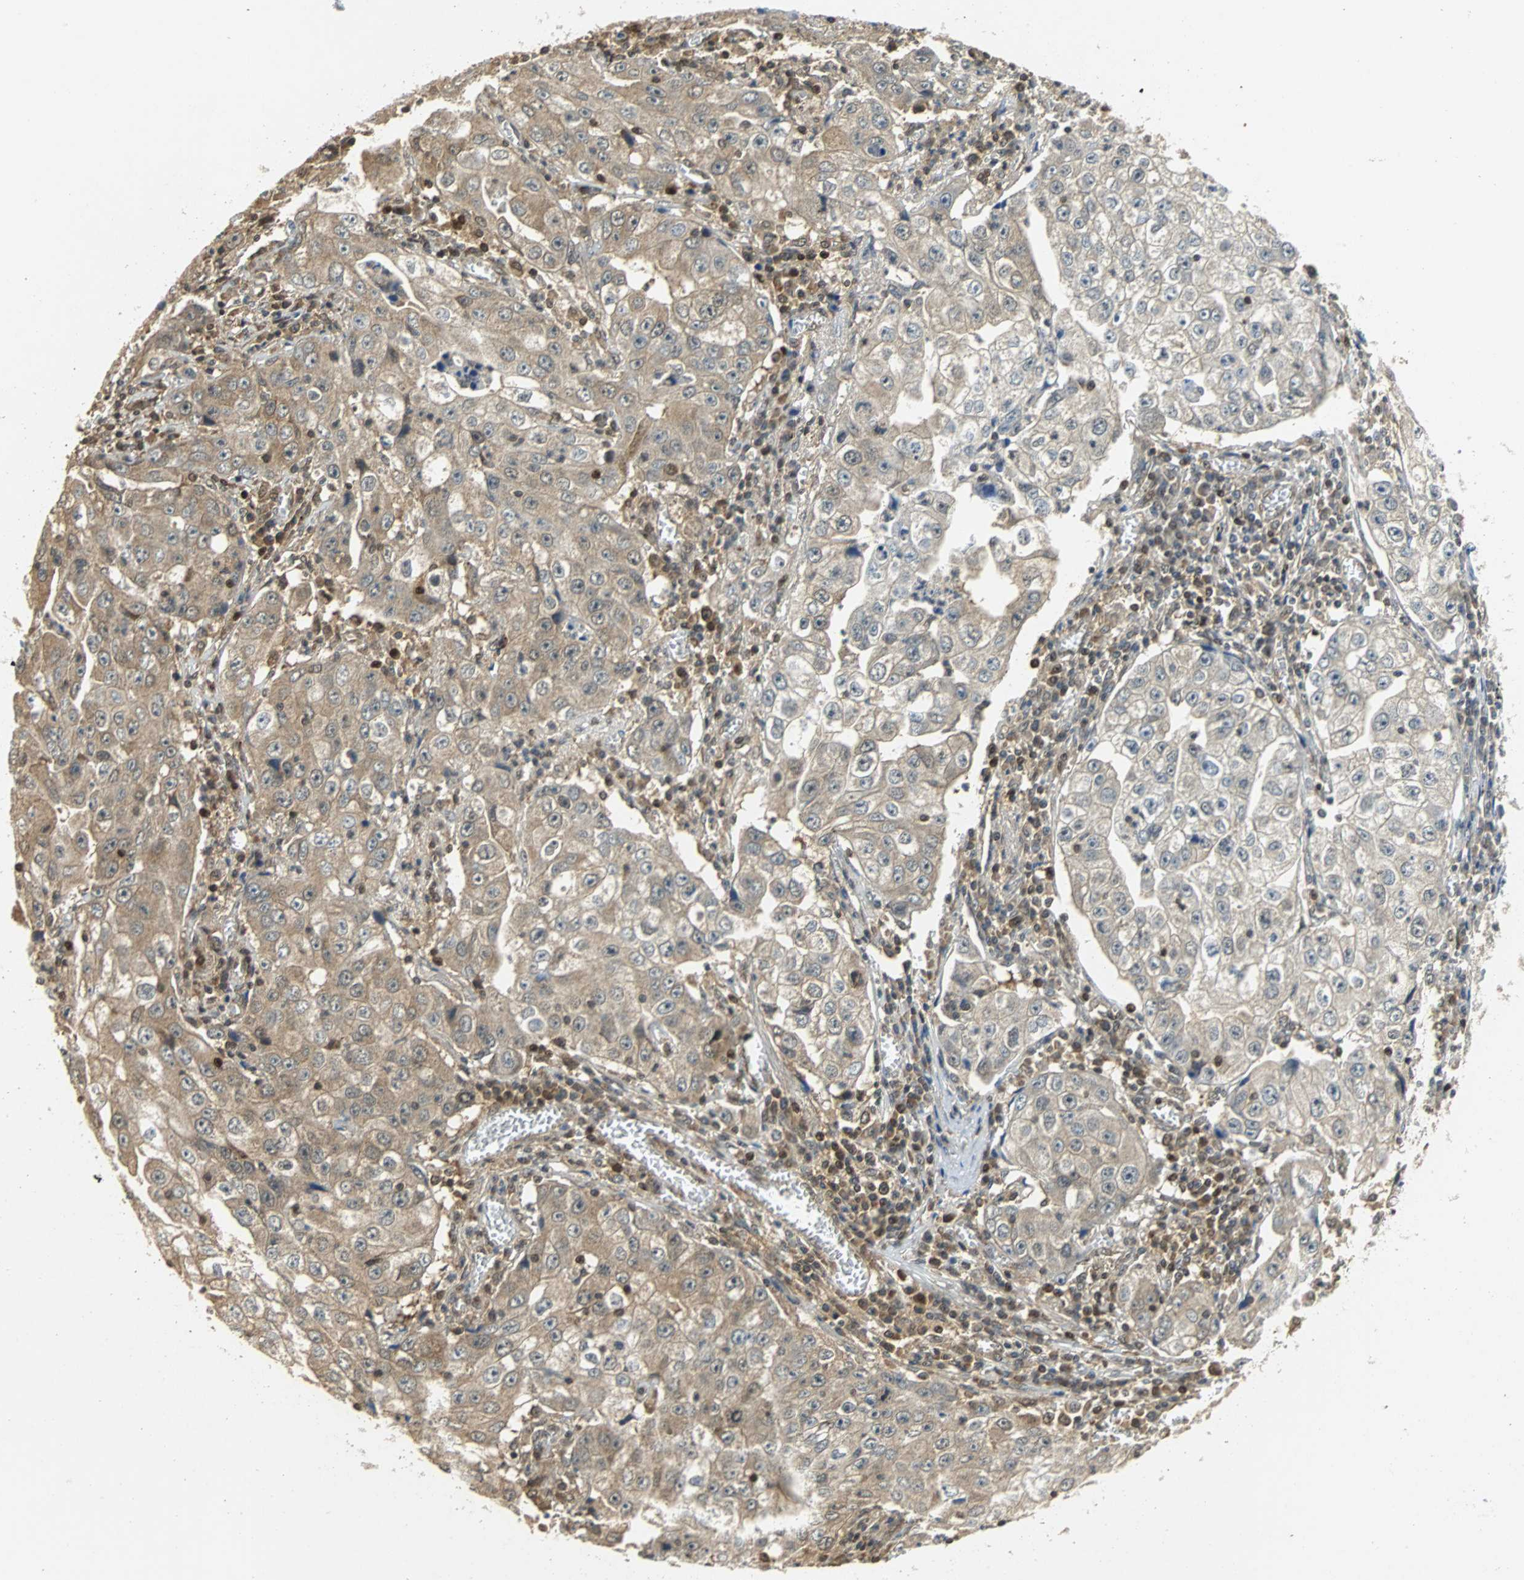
{"staining": {"intensity": "moderate", "quantity": ">75%", "location": "cytoplasmic/membranous"}, "tissue": "lung cancer", "cell_type": "Tumor cells", "image_type": "cancer", "snomed": [{"axis": "morphology", "description": "Squamous cell carcinoma, NOS"}, {"axis": "topography", "description": "Lung"}], "caption": "This photomicrograph reveals lung cancer stained with immunohistochemistry to label a protein in brown. The cytoplasmic/membranous of tumor cells show moderate positivity for the protein. Nuclei are counter-stained blue.", "gene": "GSDMD", "patient": {"sex": "male", "age": 64}}